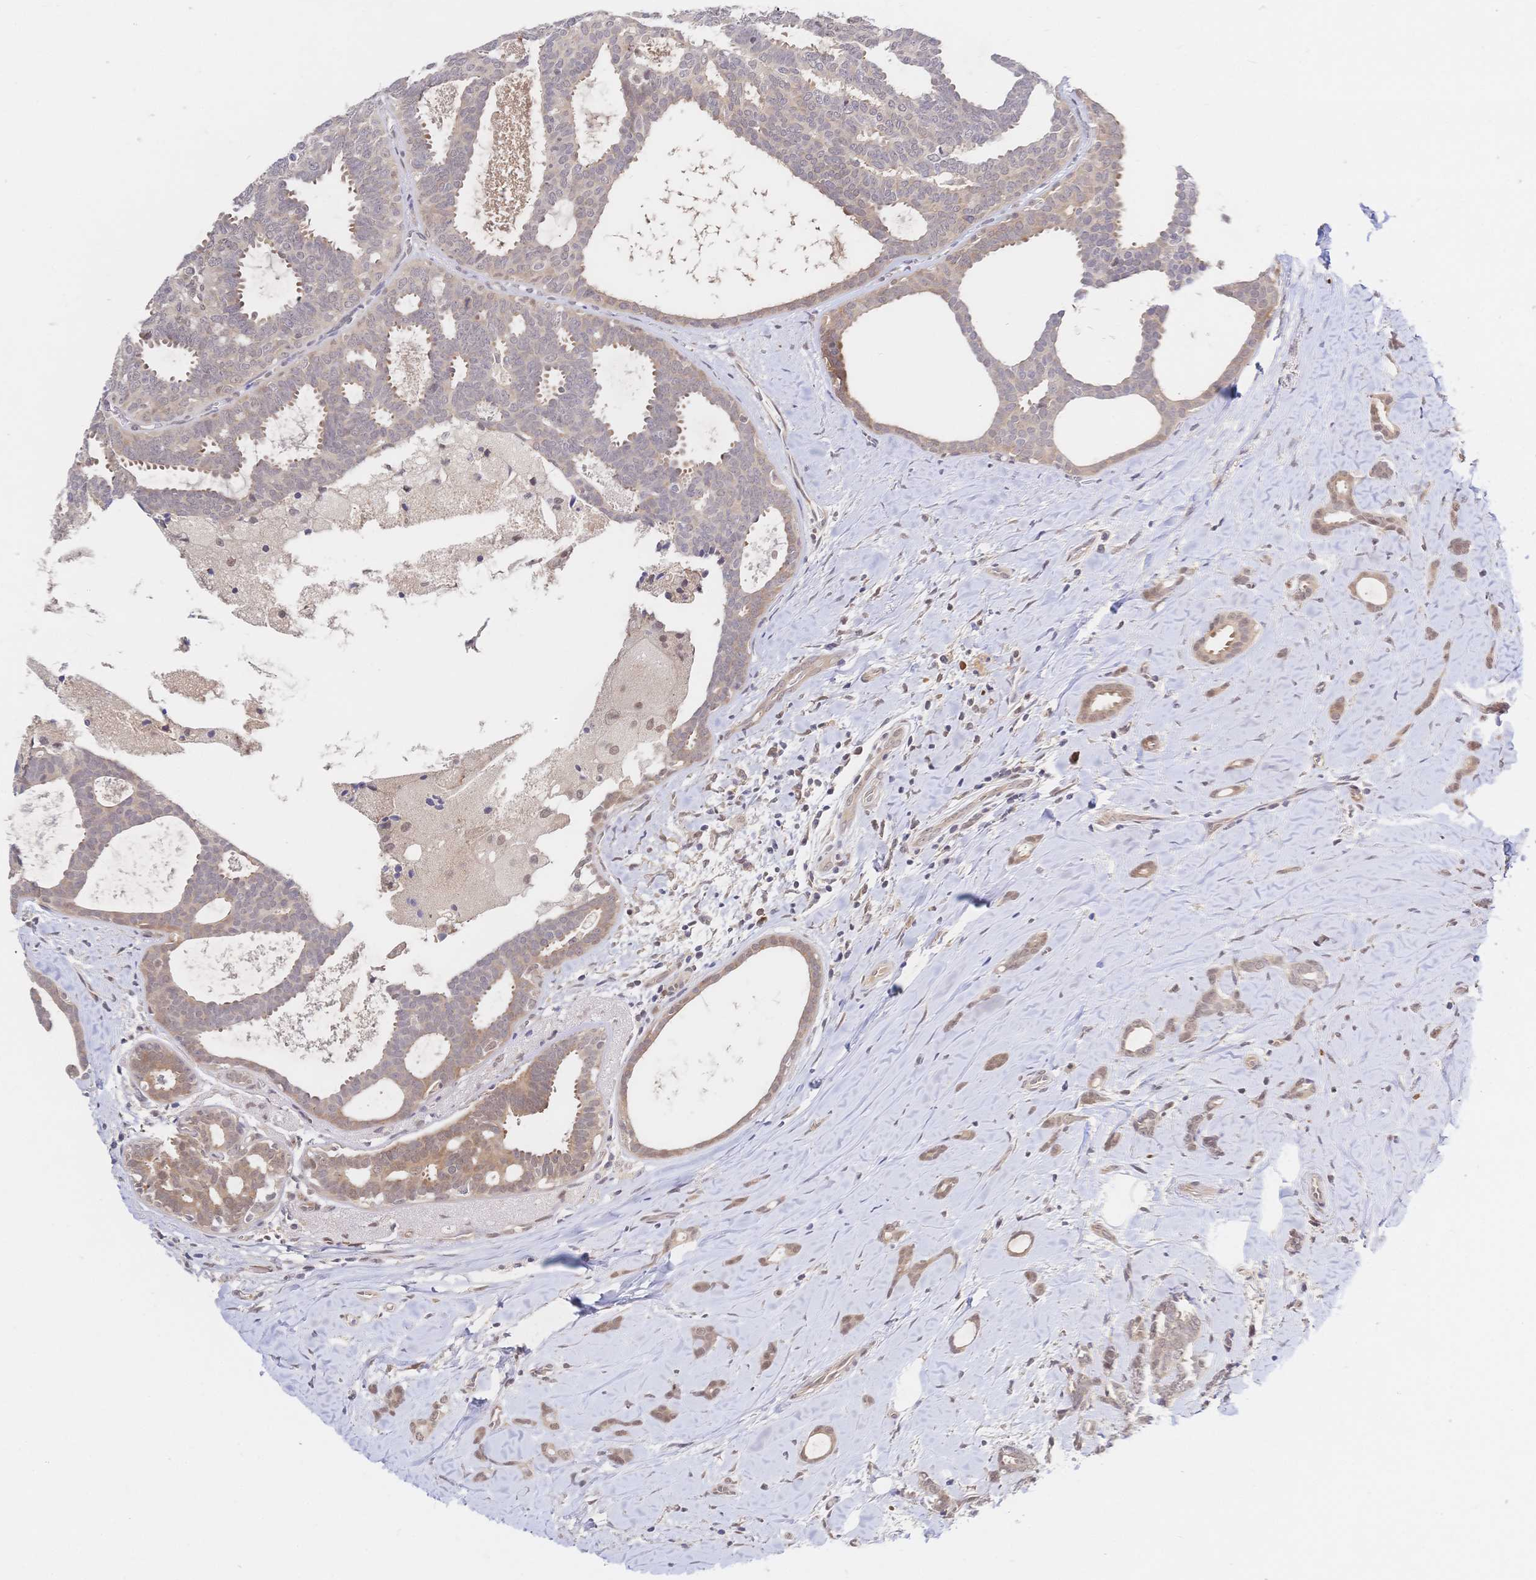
{"staining": {"intensity": "weak", "quantity": "25%-75%", "location": "cytoplasmic/membranous"}, "tissue": "breast cancer", "cell_type": "Tumor cells", "image_type": "cancer", "snomed": [{"axis": "morphology", "description": "Intraductal carcinoma, in situ"}, {"axis": "morphology", "description": "Duct carcinoma"}, {"axis": "morphology", "description": "Lobular carcinoma, in situ"}, {"axis": "topography", "description": "Breast"}], "caption": "Breast cancer stained with a protein marker demonstrates weak staining in tumor cells.", "gene": "LMO4", "patient": {"sex": "female", "age": 44}}